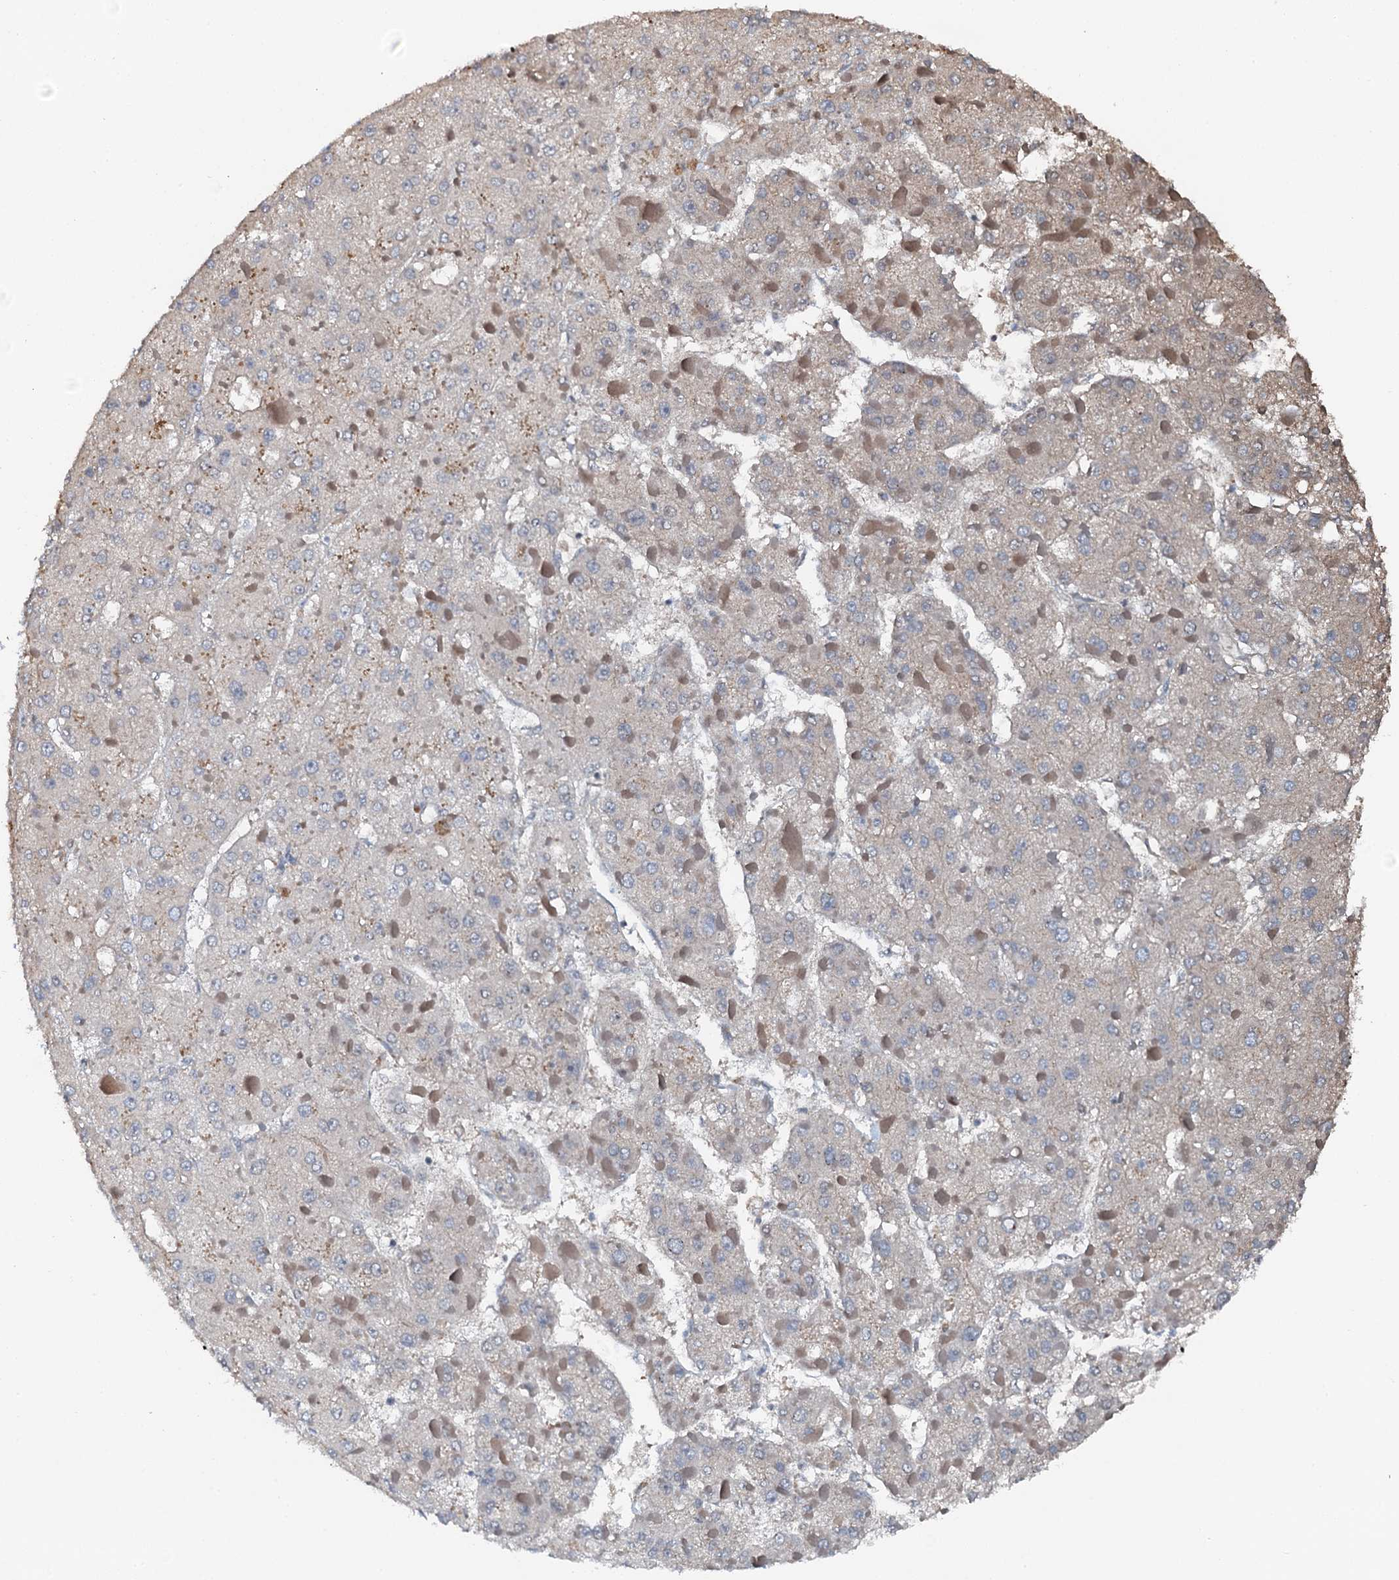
{"staining": {"intensity": "negative", "quantity": "none", "location": "none"}, "tissue": "liver cancer", "cell_type": "Tumor cells", "image_type": "cancer", "snomed": [{"axis": "morphology", "description": "Carcinoma, Hepatocellular, NOS"}, {"axis": "topography", "description": "Liver"}], "caption": "Micrograph shows no protein positivity in tumor cells of liver cancer tissue.", "gene": "FLYWCH1", "patient": {"sex": "female", "age": 73}}